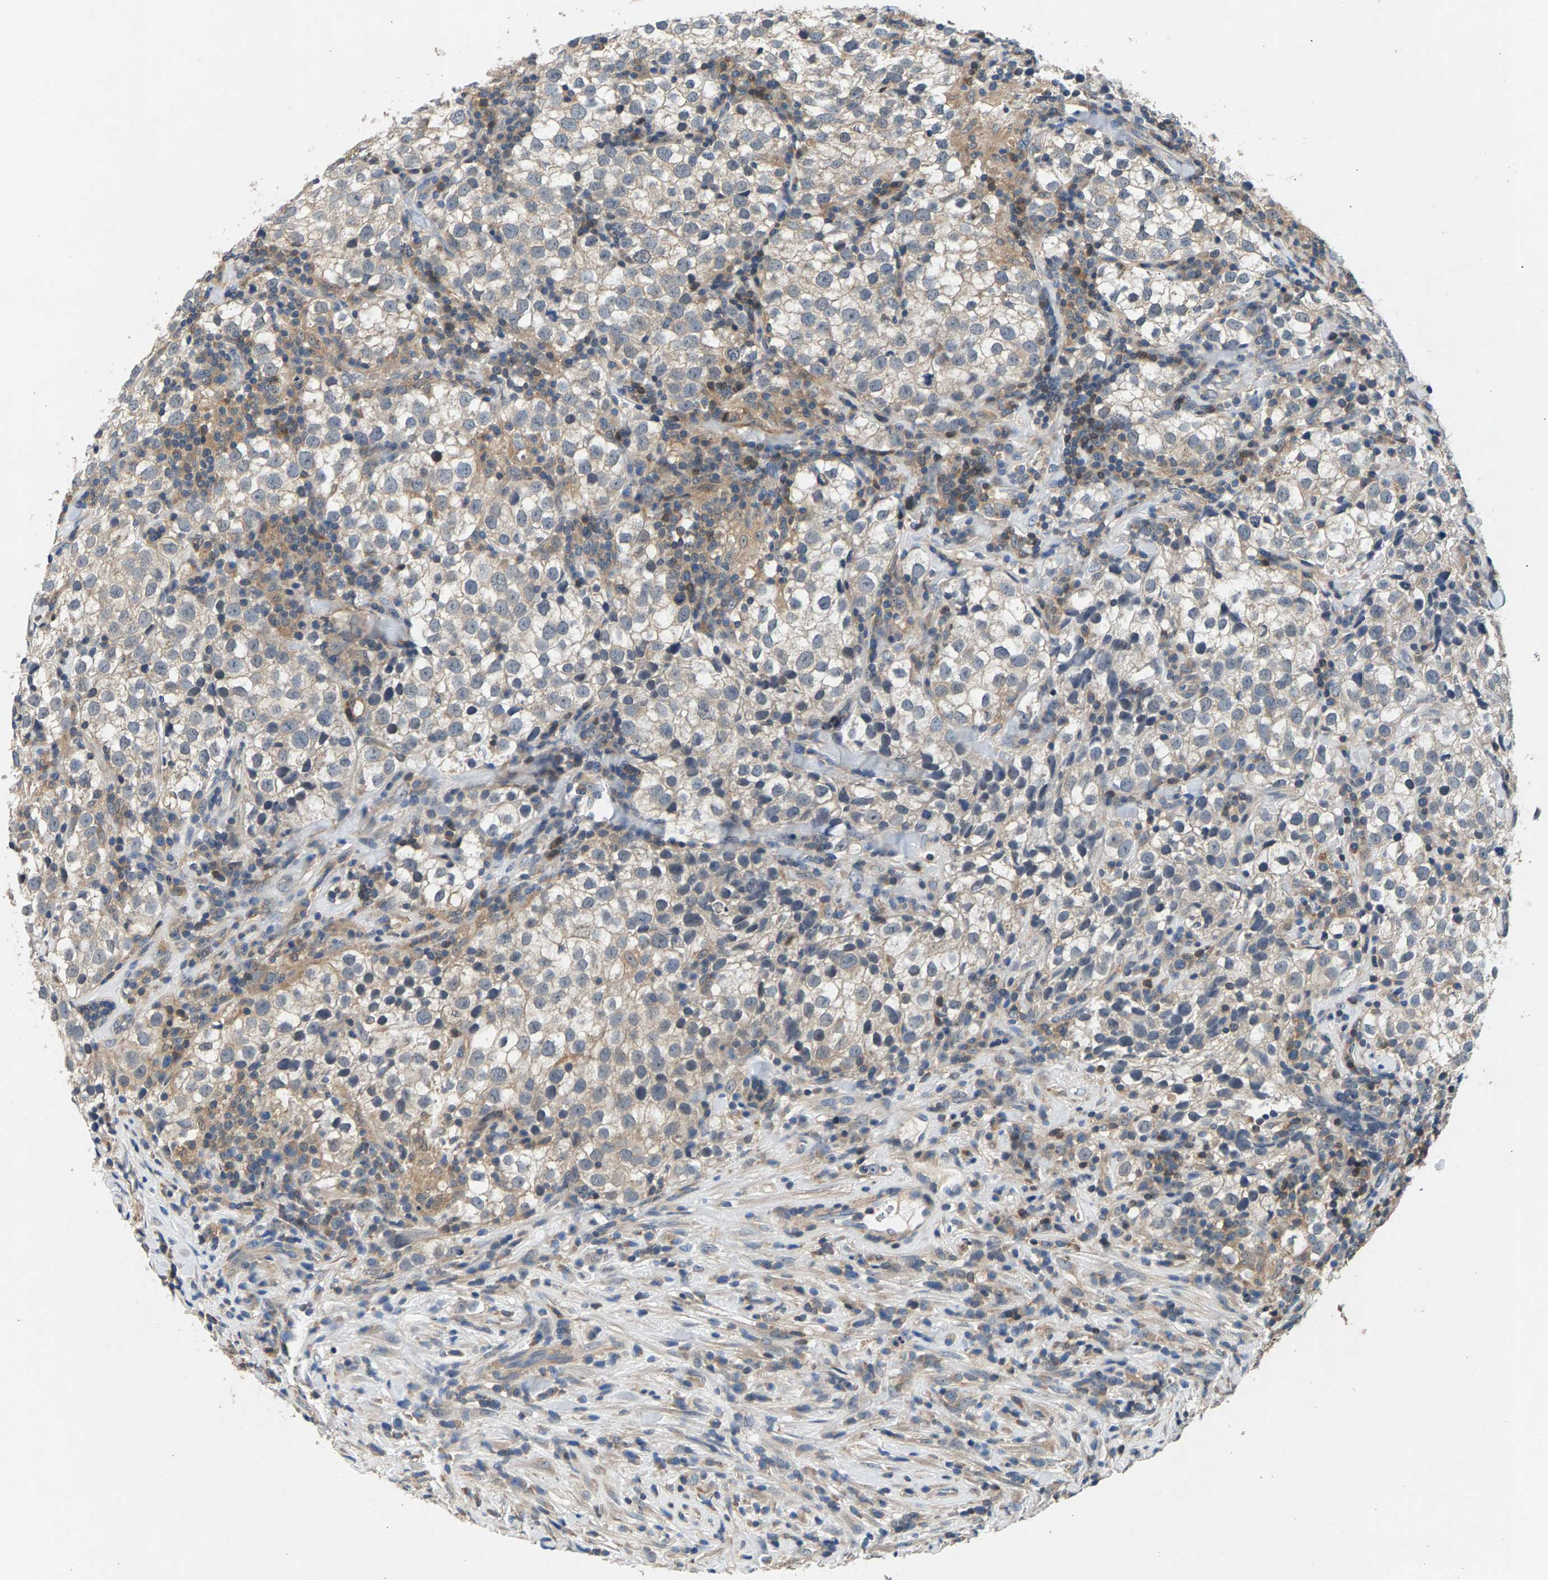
{"staining": {"intensity": "weak", "quantity": "25%-75%", "location": "cytoplasmic/membranous"}, "tissue": "testis cancer", "cell_type": "Tumor cells", "image_type": "cancer", "snomed": [{"axis": "morphology", "description": "Seminoma, NOS"}, {"axis": "morphology", "description": "Carcinoma, Embryonal, NOS"}, {"axis": "topography", "description": "Testis"}], "caption": "A high-resolution image shows IHC staining of testis seminoma, which shows weak cytoplasmic/membranous positivity in about 25%-75% of tumor cells.", "gene": "NT5C", "patient": {"sex": "male", "age": 36}}